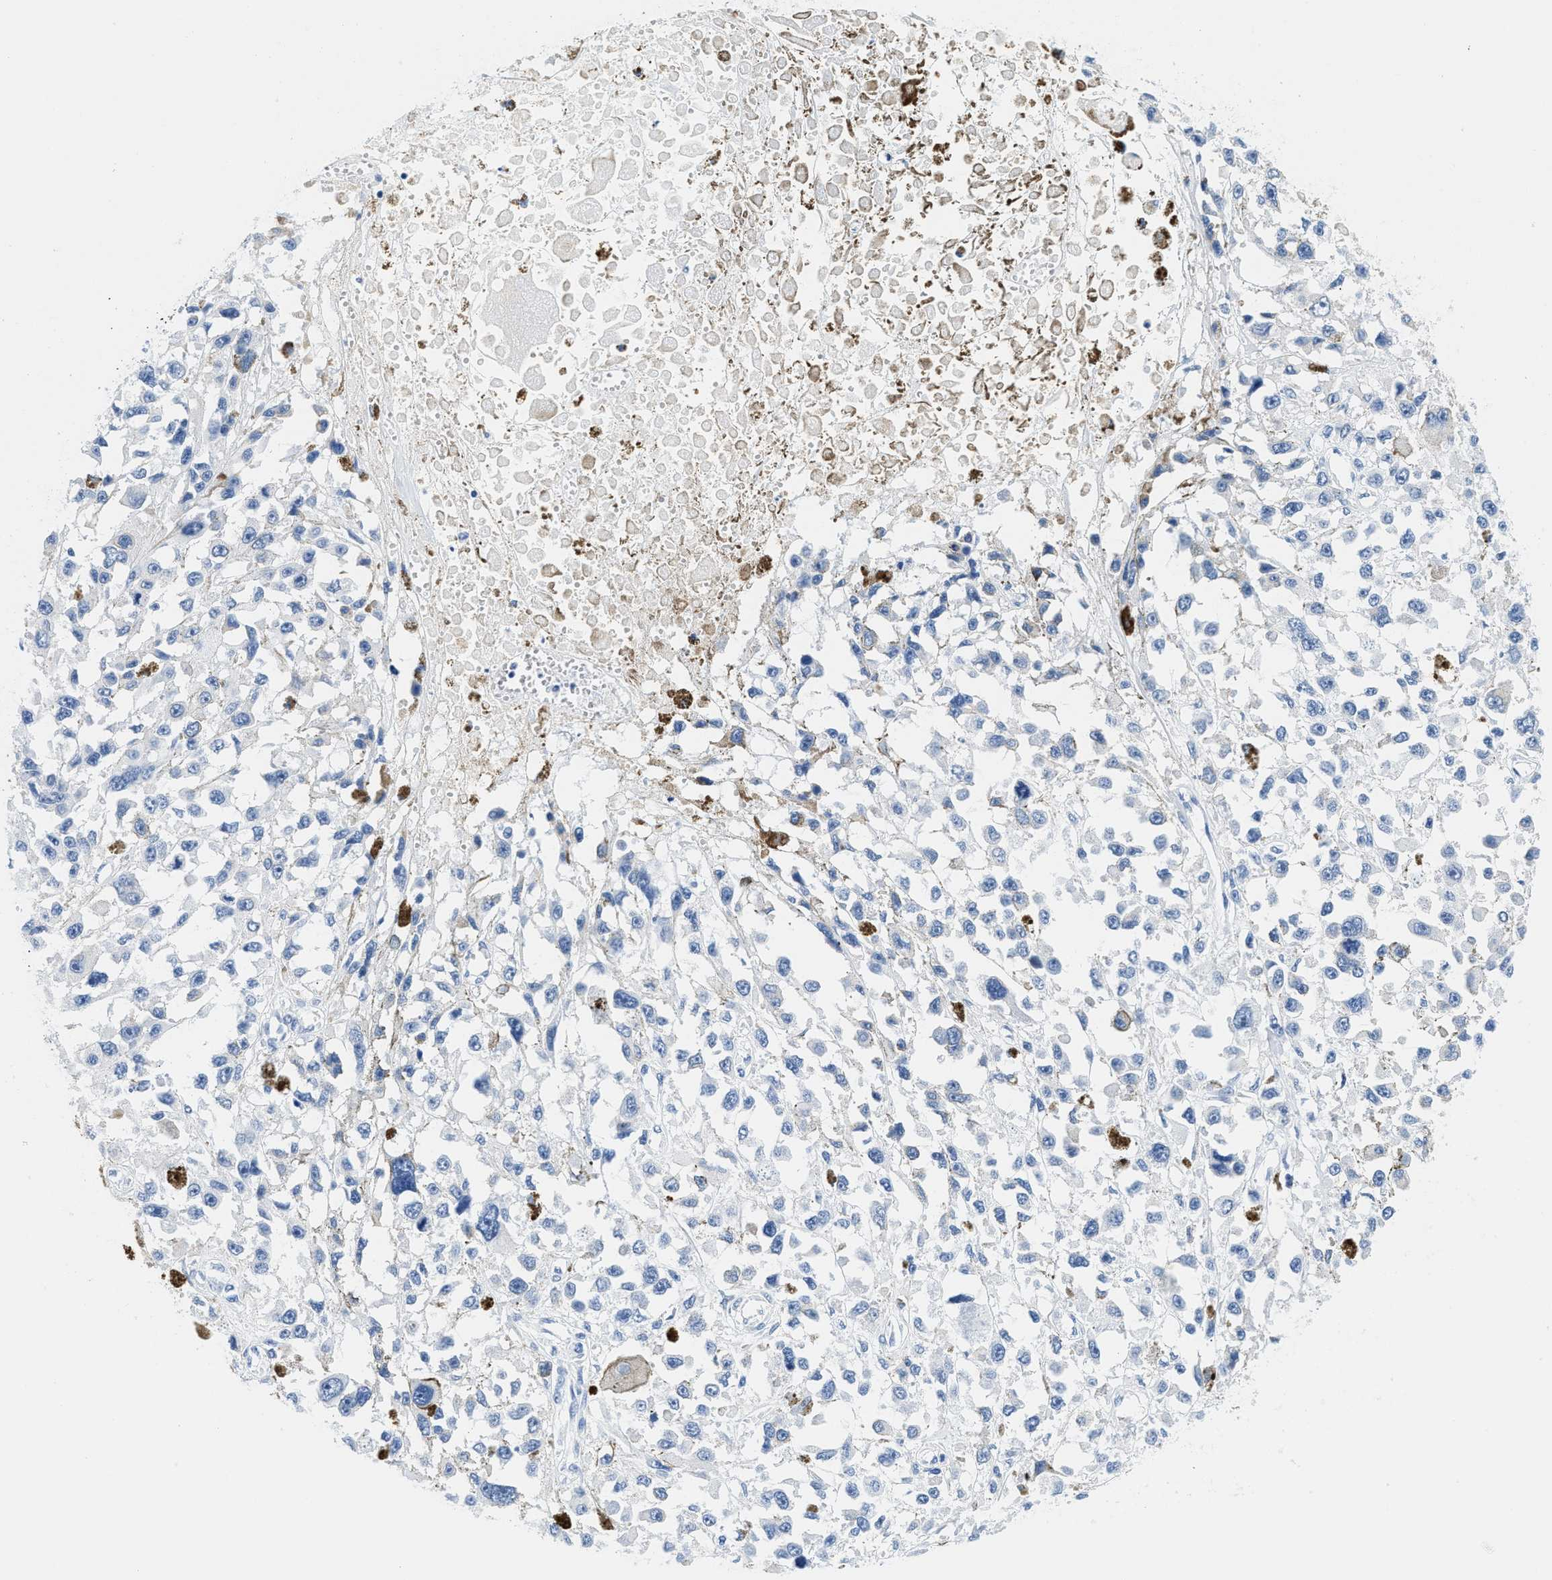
{"staining": {"intensity": "negative", "quantity": "none", "location": "none"}, "tissue": "melanoma", "cell_type": "Tumor cells", "image_type": "cancer", "snomed": [{"axis": "morphology", "description": "Malignant melanoma, Metastatic site"}, {"axis": "topography", "description": "Lymph node"}], "caption": "IHC image of melanoma stained for a protein (brown), which displays no positivity in tumor cells.", "gene": "GSN", "patient": {"sex": "male", "age": 59}}